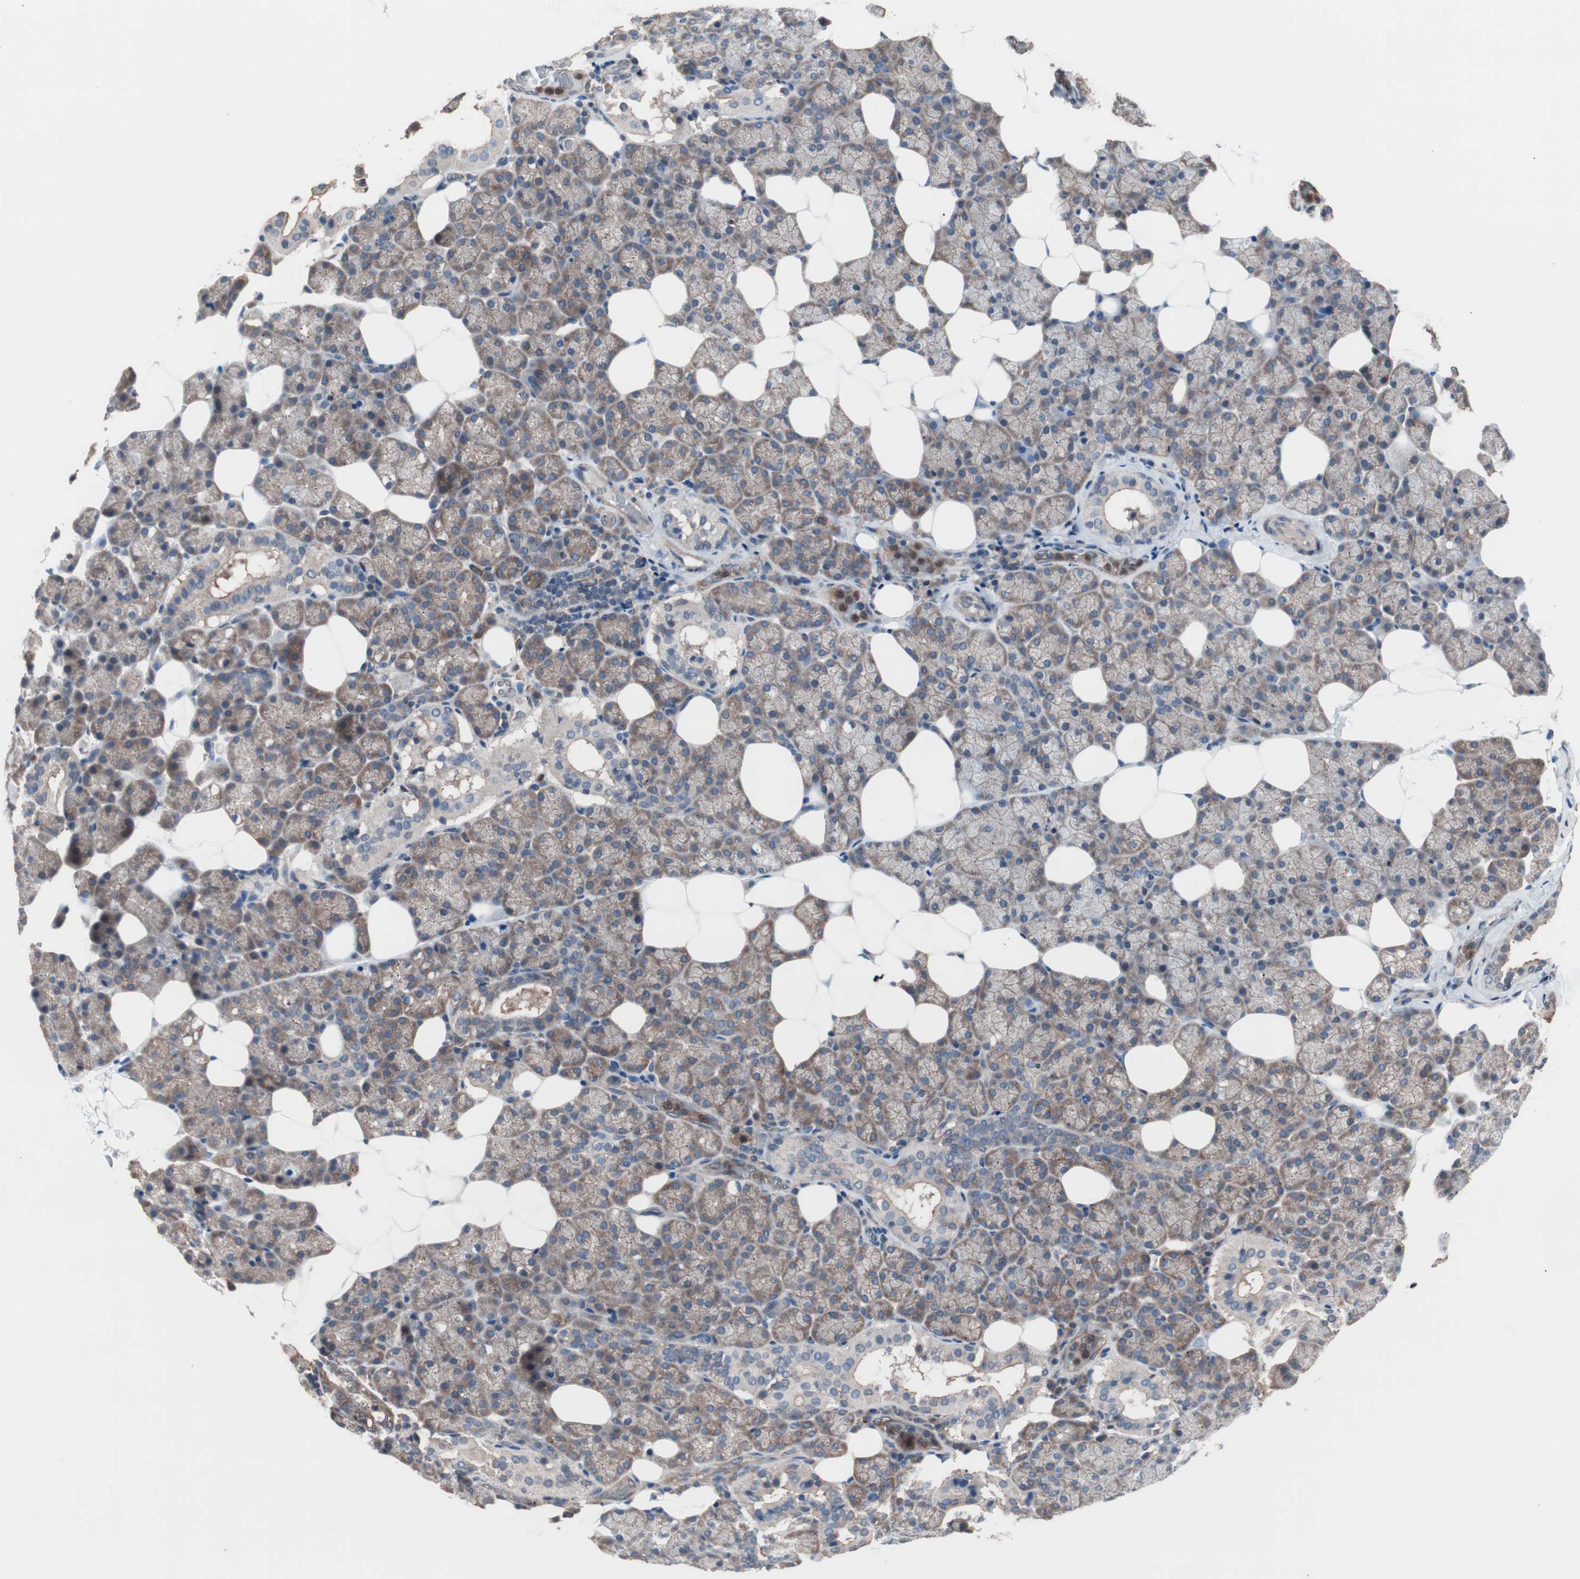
{"staining": {"intensity": "weak", "quantity": "25%-75%", "location": "cytoplasmic/membranous"}, "tissue": "salivary gland", "cell_type": "Glandular cells", "image_type": "normal", "snomed": [{"axis": "morphology", "description": "Normal tissue, NOS"}, {"axis": "topography", "description": "Lymph node"}, {"axis": "topography", "description": "Salivary gland"}], "caption": "Approximately 25%-75% of glandular cells in benign salivary gland demonstrate weak cytoplasmic/membranous protein positivity as visualized by brown immunohistochemical staining.", "gene": "ATG7", "patient": {"sex": "male", "age": 8}}